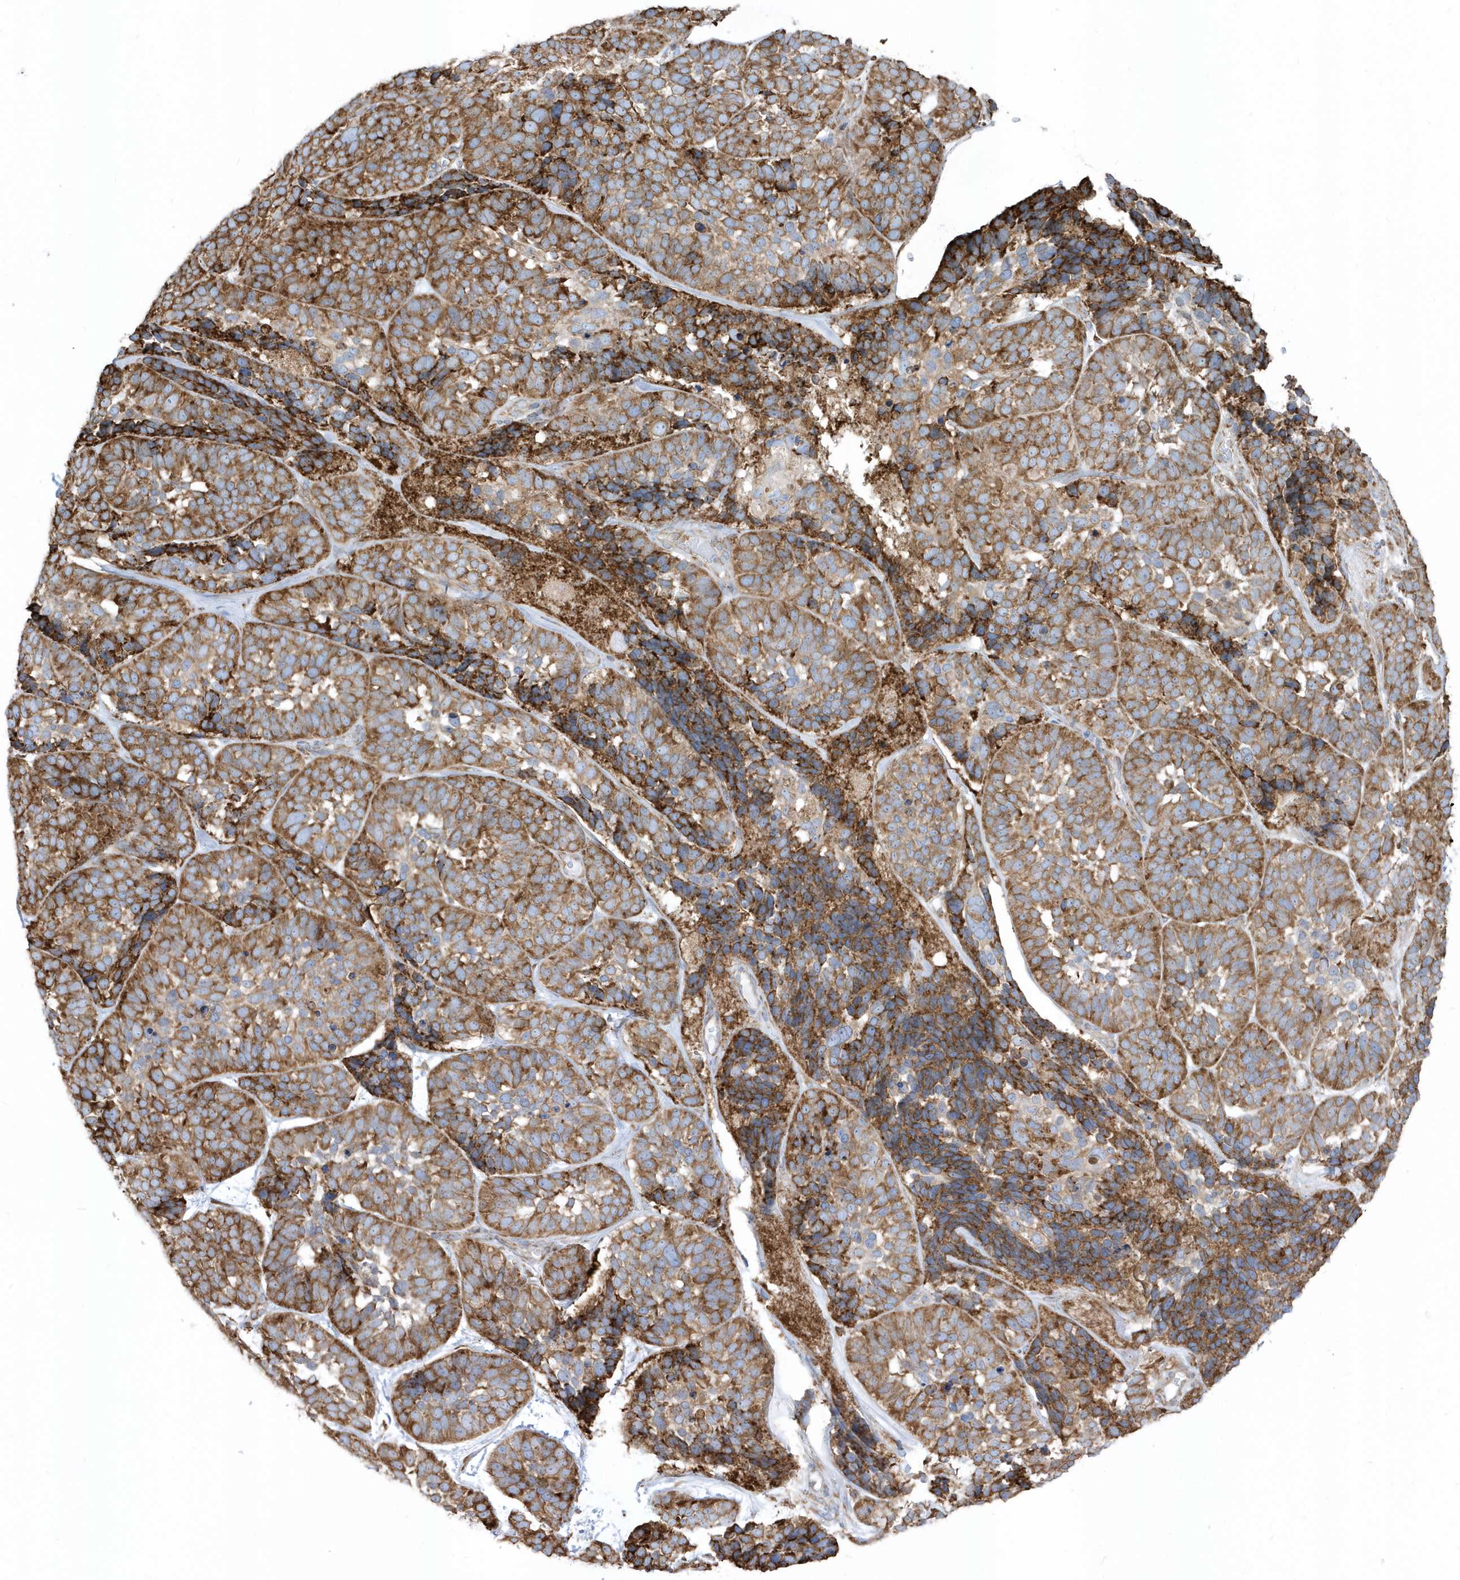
{"staining": {"intensity": "strong", "quantity": ">75%", "location": "cytoplasmic/membranous"}, "tissue": "skin cancer", "cell_type": "Tumor cells", "image_type": "cancer", "snomed": [{"axis": "morphology", "description": "Basal cell carcinoma"}, {"axis": "topography", "description": "Skin"}], "caption": "Immunohistochemistry (IHC) of skin cancer (basal cell carcinoma) demonstrates high levels of strong cytoplasmic/membranous expression in about >75% of tumor cells.", "gene": "PDIA6", "patient": {"sex": "male", "age": 62}}